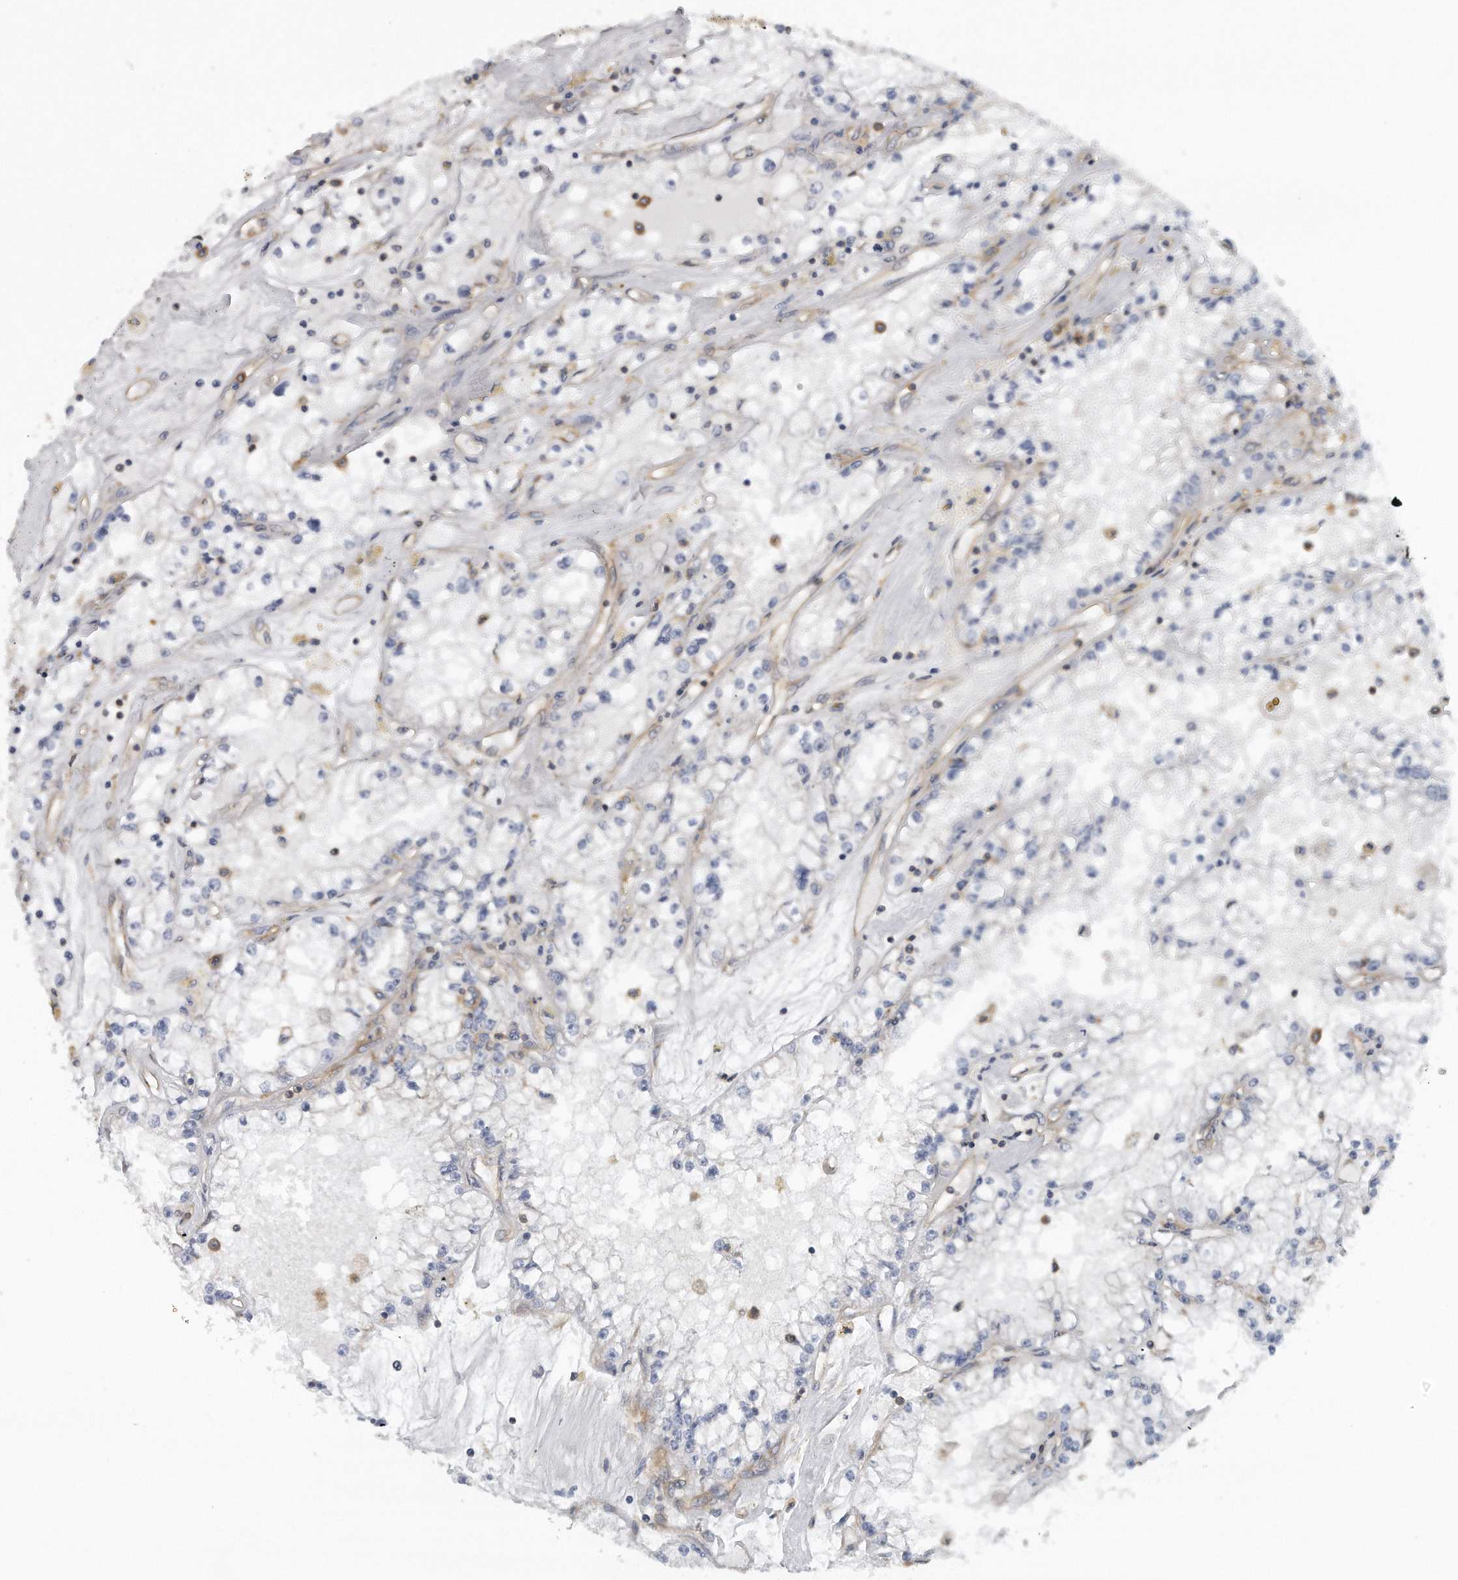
{"staining": {"intensity": "negative", "quantity": "none", "location": "none"}, "tissue": "renal cancer", "cell_type": "Tumor cells", "image_type": "cancer", "snomed": [{"axis": "morphology", "description": "Adenocarcinoma, NOS"}, {"axis": "topography", "description": "Kidney"}], "caption": "Renal adenocarcinoma was stained to show a protein in brown. There is no significant positivity in tumor cells. (DAB (3,3'-diaminobenzidine) IHC, high magnification).", "gene": "EIF3I", "patient": {"sex": "male", "age": 56}}